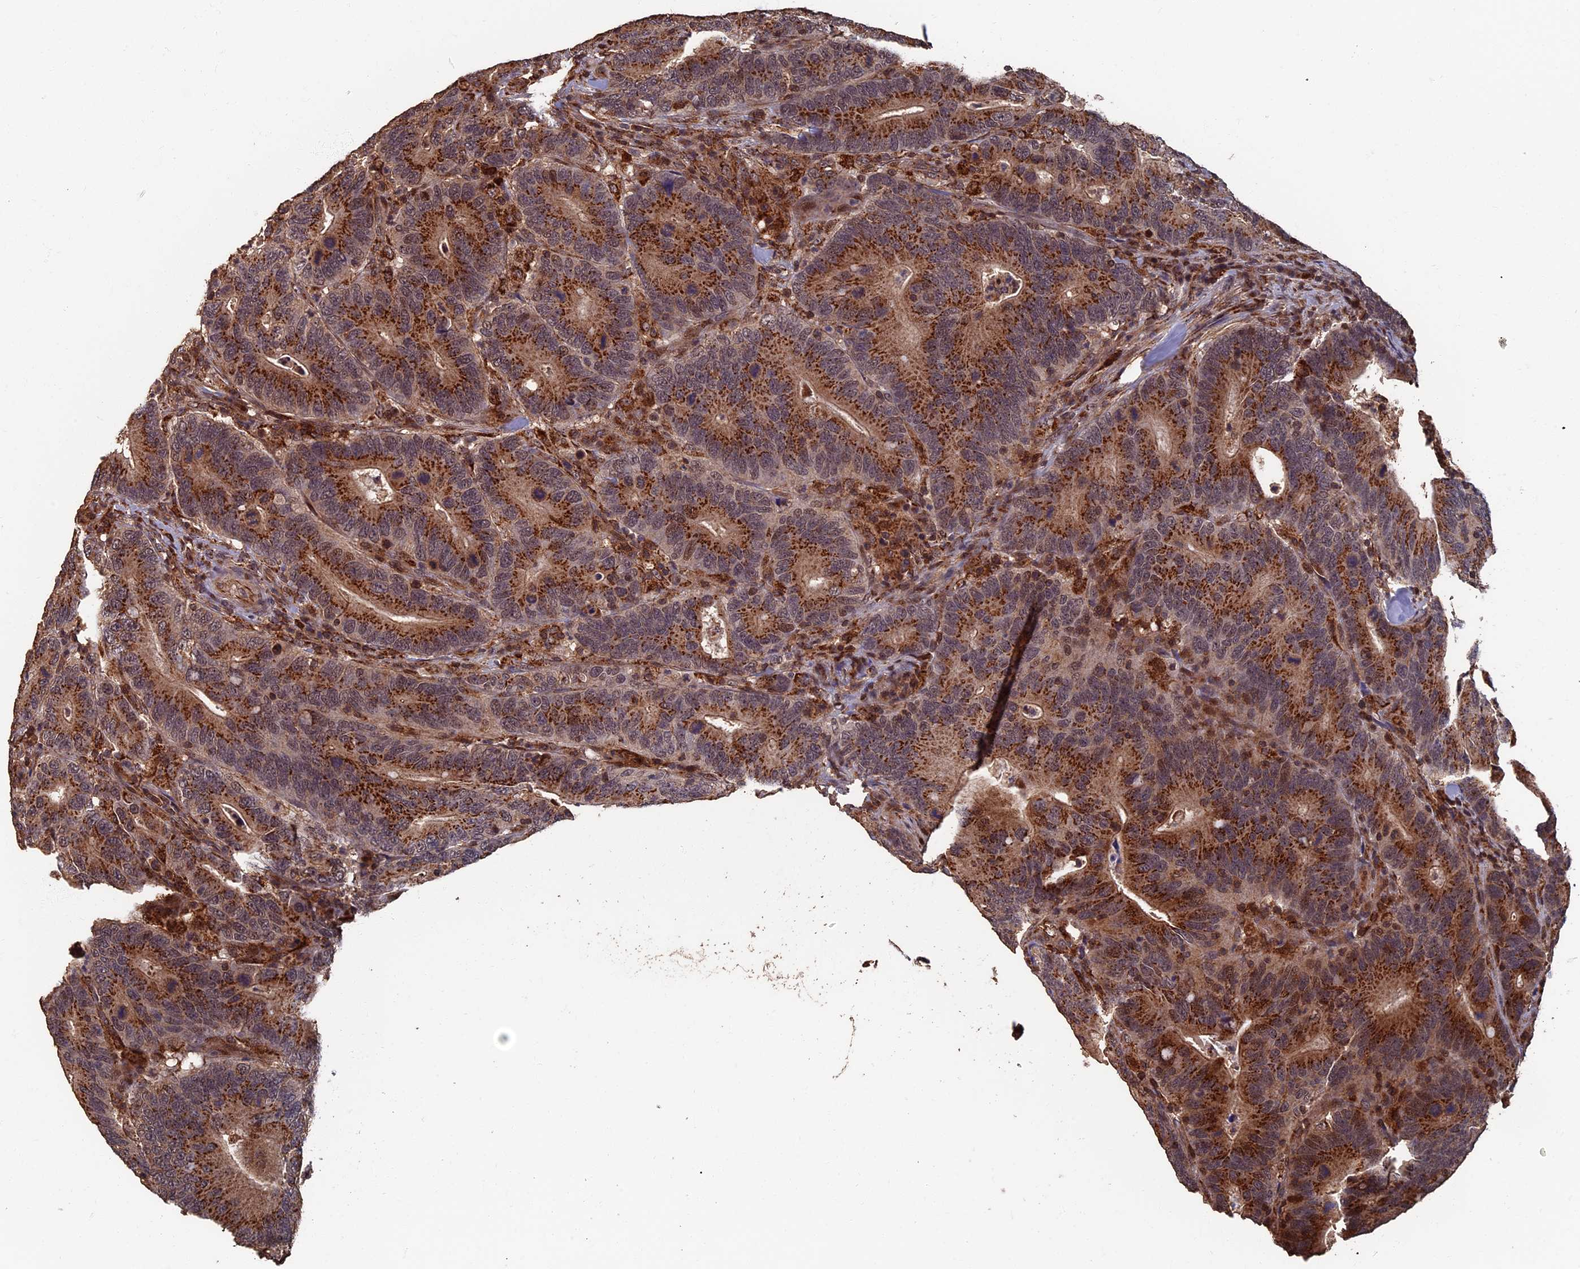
{"staining": {"intensity": "strong", "quantity": ">75%", "location": "cytoplasmic/membranous"}, "tissue": "colorectal cancer", "cell_type": "Tumor cells", "image_type": "cancer", "snomed": [{"axis": "morphology", "description": "Adenocarcinoma, NOS"}, {"axis": "topography", "description": "Colon"}], "caption": "Colorectal cancer was stained to show a protein in brown. There is high levels of strong cytoplasmic/membranous staining in about >75% of tumor cells.", "gene": "RASGRF1", "patient": {"sex": "female", "age": 66}}